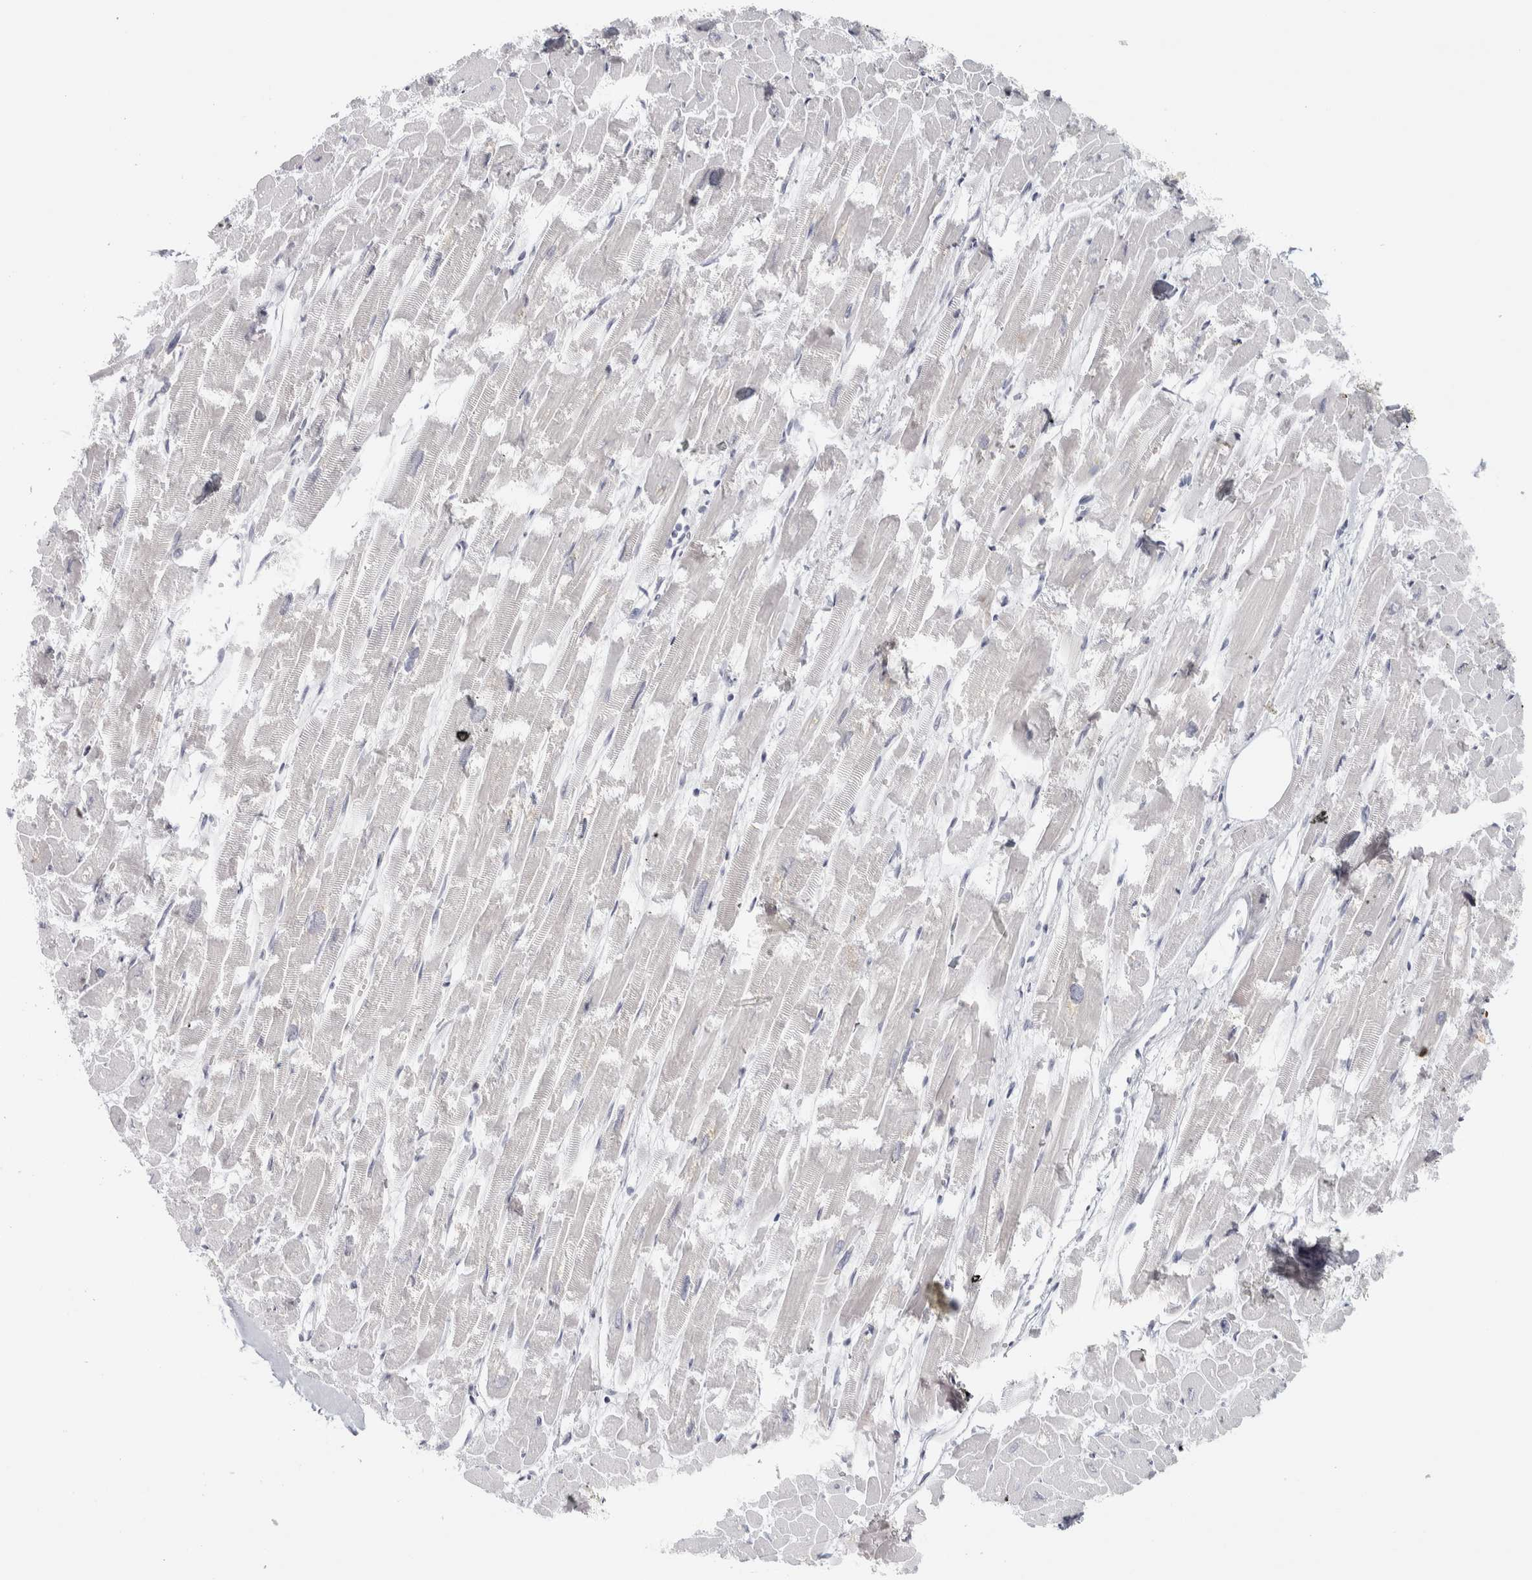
{"staining": {"intensity": "negative", "quantity": "none", "location": "none"}, "tissue": "heart muscle", "cell_type": "Cardiomyocytes", "image_type": "normal", "snomed": [{"axis": "morphology", "description": "Normal tissue, NOS"}, {"axis": "topography", "description": "Heart"}], "caption": "High magnification brightfield microscopy of unremarkable heart muscle stained with DAB (3,3'-diaminobenzidine) (brown) and counterstained with hematoxylin (blue): cardiomyocytes show no significant staining.", "gene": "RPH3AL", "patient": {"sex": "male", "age": 54}}